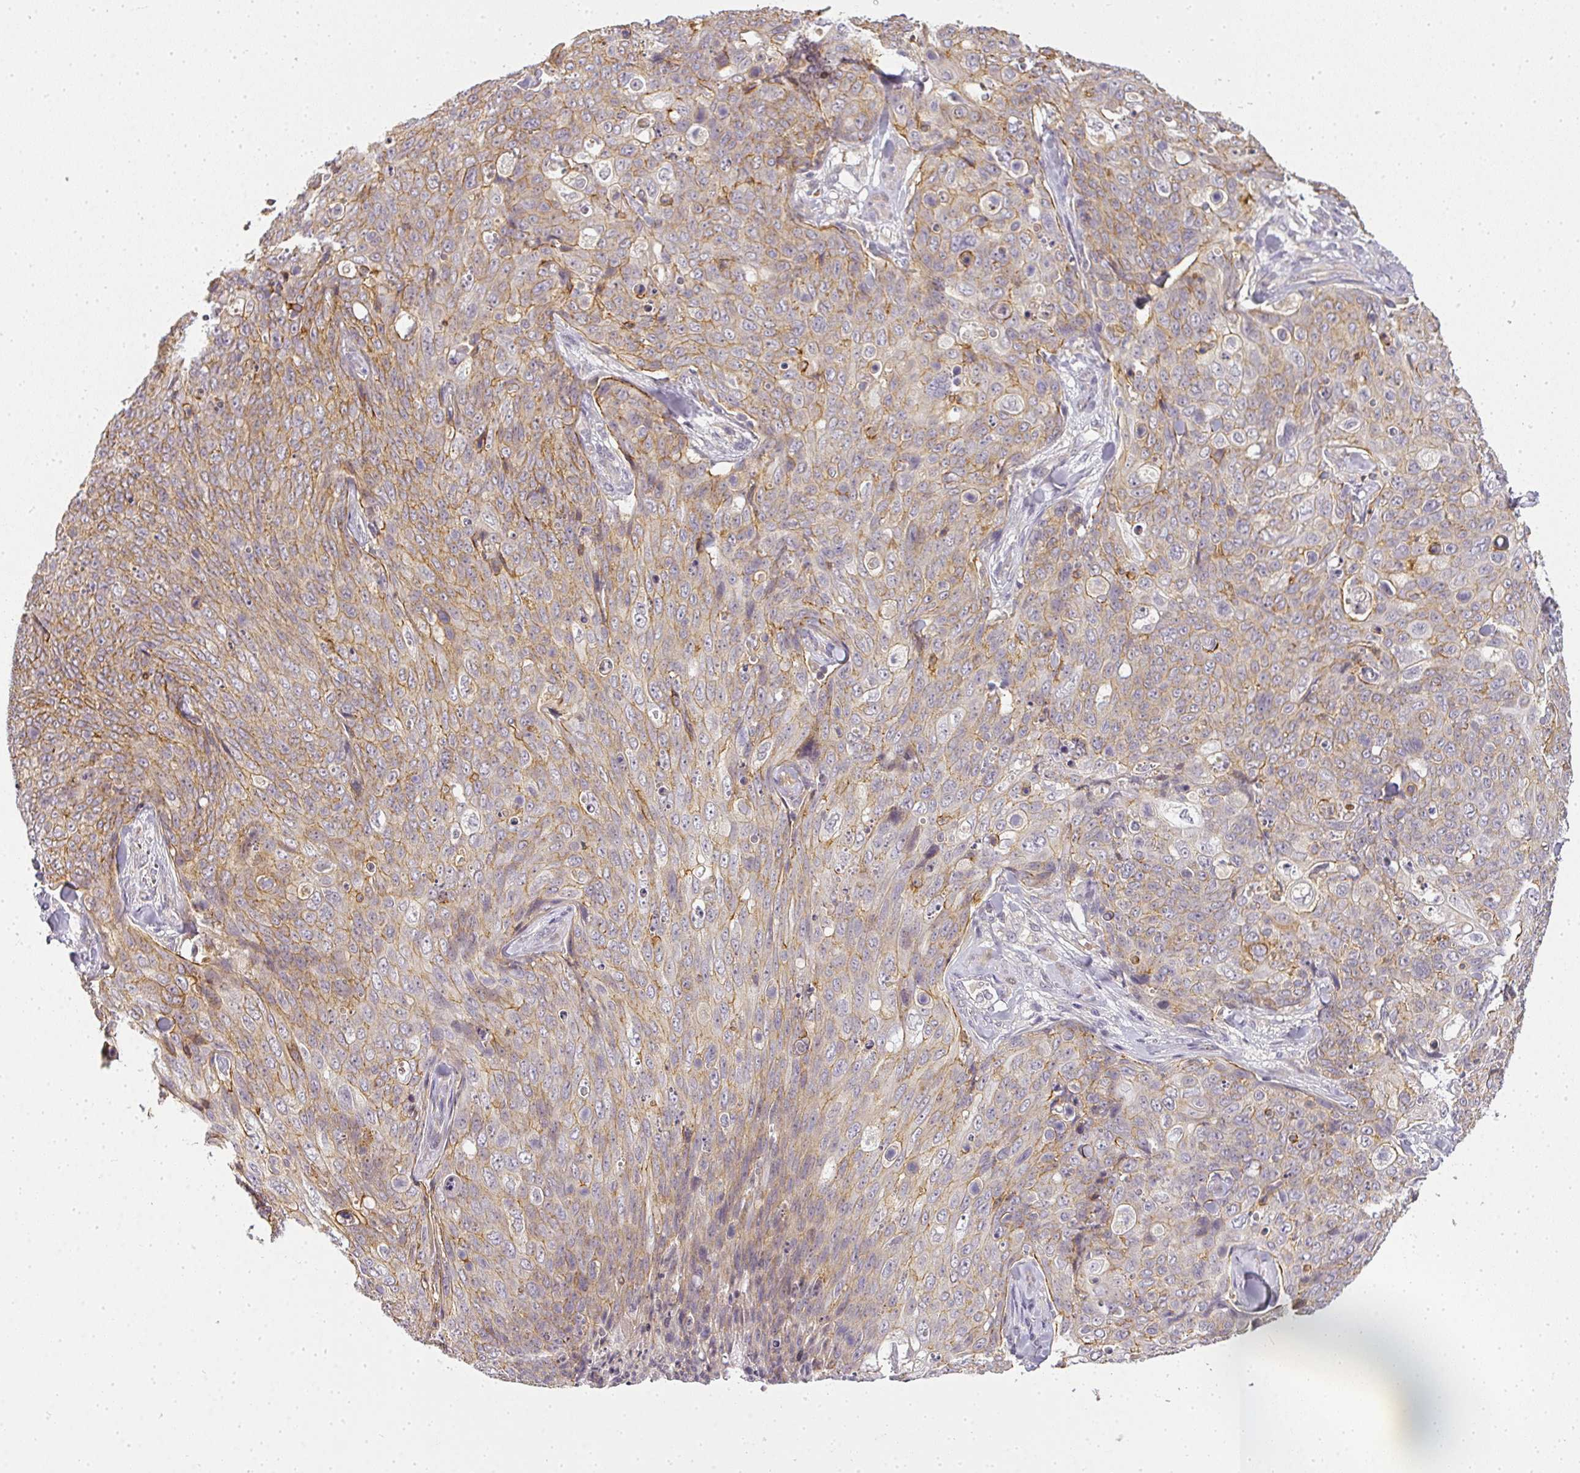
{"staining": {"intensity": "moderate", "quantity": "25%-75%", "location": "cytoplasmic/membranous"}, "tissue": "skin cancer", "cell_type": "Tumor cells", "image_type": "cancer", "snomed": [{"axis": "morphology", "description": "Squamous cell carcinoma, NOS"}, {"axis": "topography", "description": "Skin"}, {"axis": "topography", "description": "Vulva"}], "caption": "Tumor cells show medium levels of moderate cytoplasmic/membranous positivity in approximately 25%-75% of cells in skin cancer.", "gene": "MED19", "patient": {"sex": "female", "age": 85}}